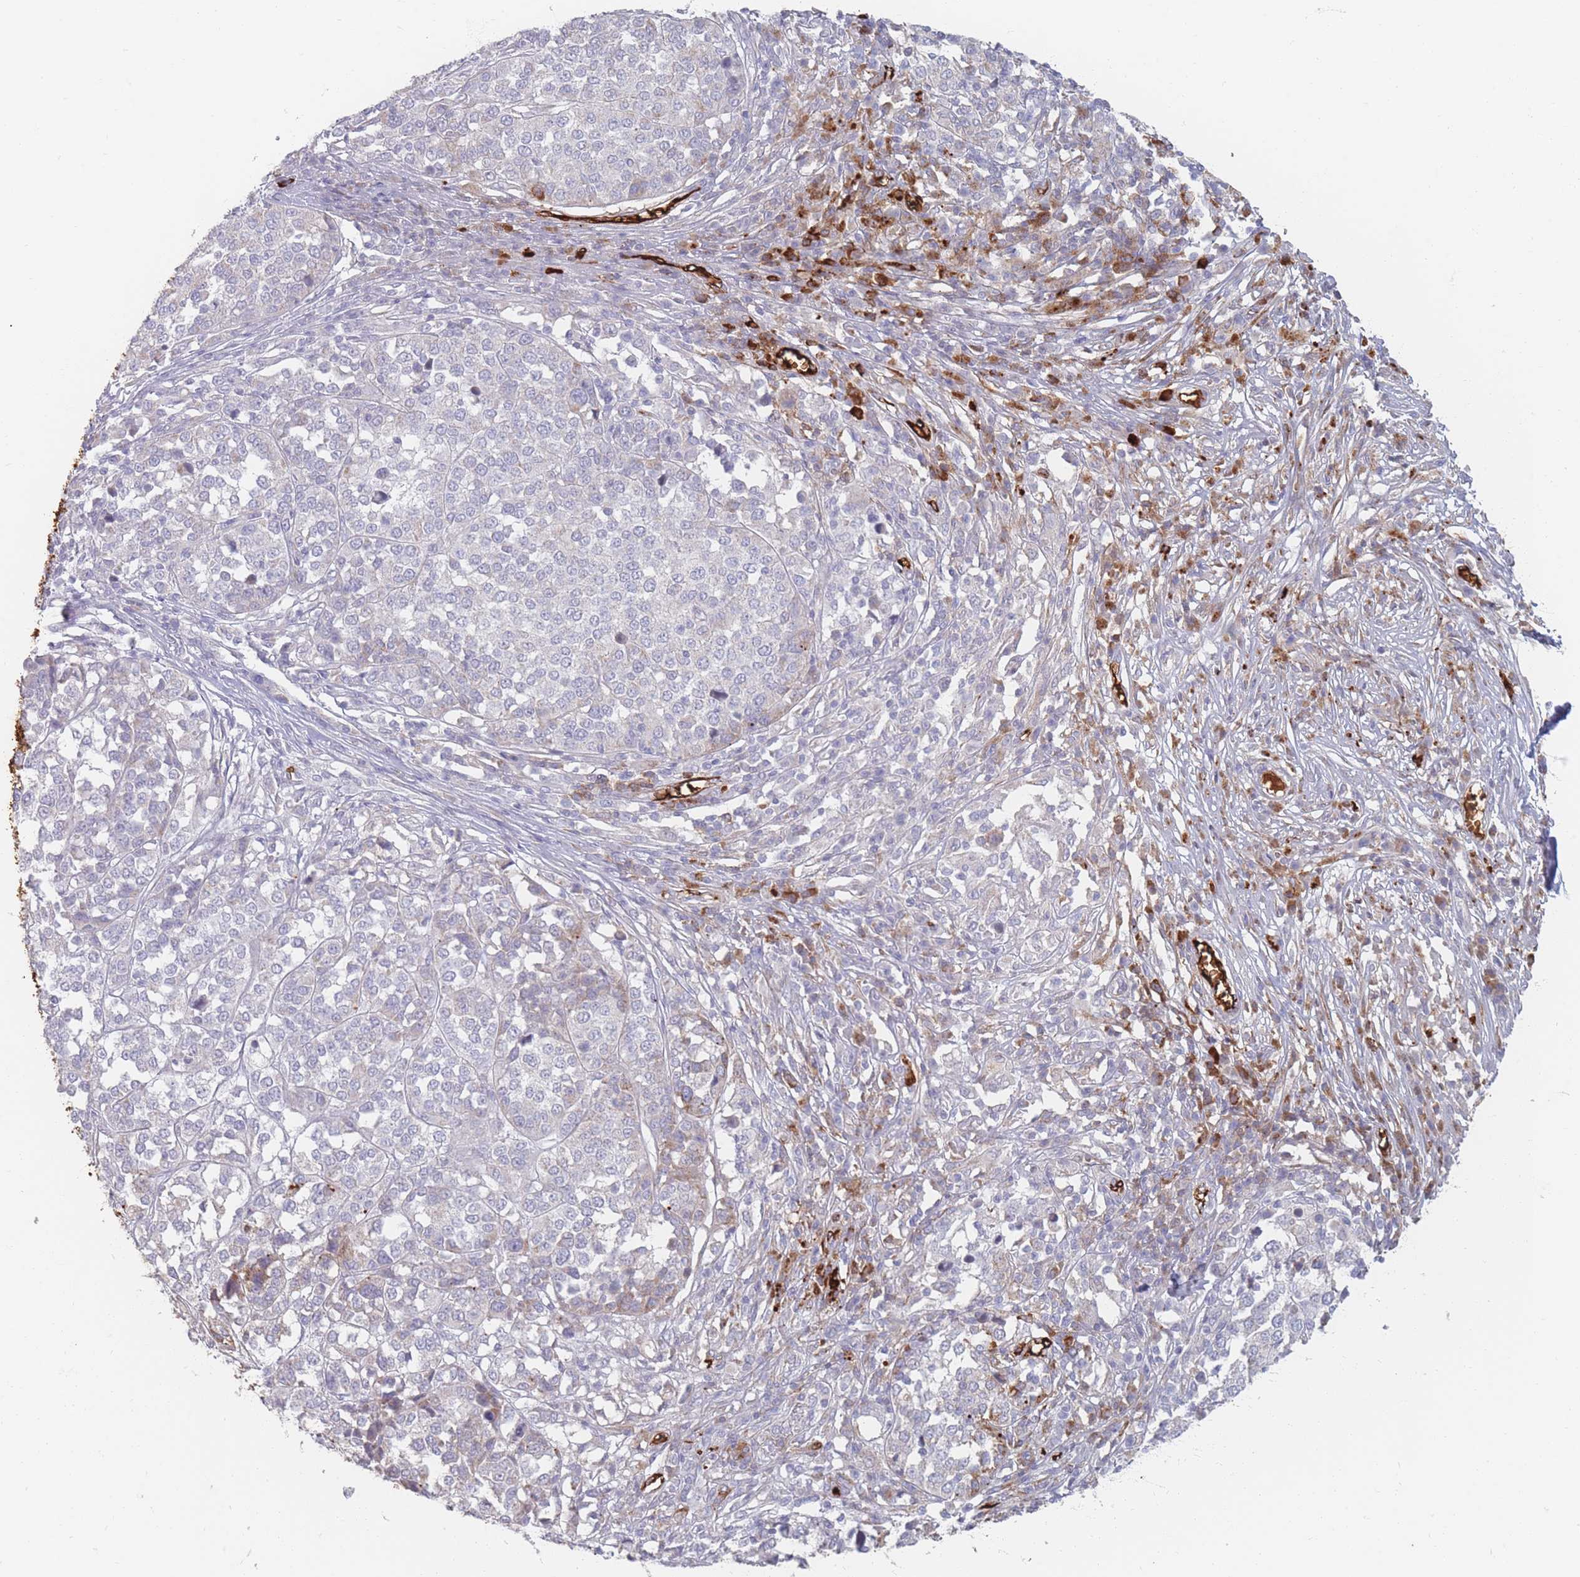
{"staining": {"intensity": "negative", "quantity": "none", "location": "none"}, "tissue": "melanoma", "cell_type": "Tumor cells", "image_type": "cancer", "snomed": [{"axis": "morphology", "description": "Malignant melanoma, Metastatic site"}, {"axis": "topography", "description": "Lymph node"}], "caption": "There is no significant positivity in tumor cells of malignant melanoma (metastatic site).", "gene": "SLC2A6", "patient": {"sex": "male", "age": 44}}